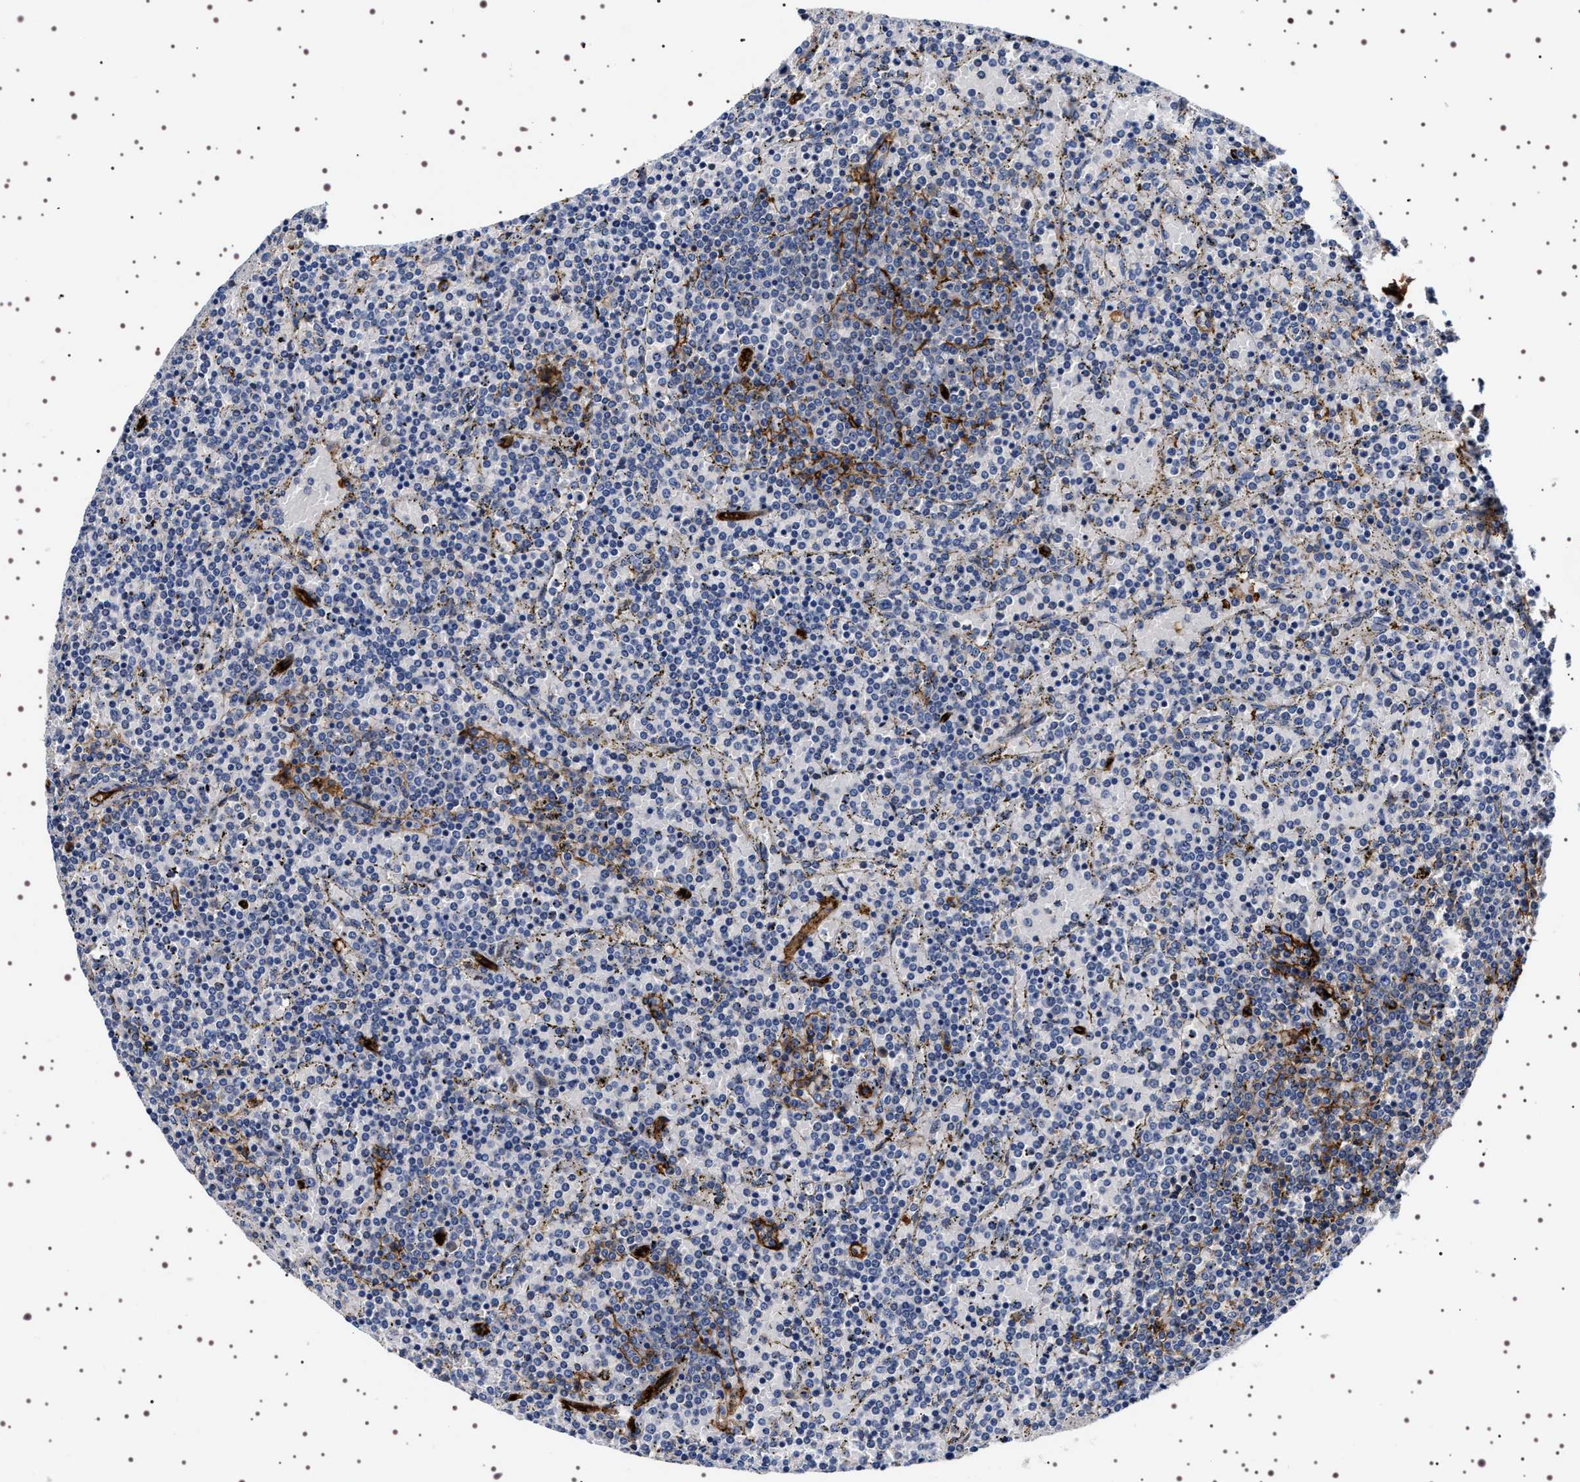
{"staining": {"intensity": "negative", "quantity": "none", "location": "none"}, "tissue": "lymphoma", "cell_type": "Tumor cells", "image_type": "cancer", "snomed": [{"axis": "morphology", "description": "Malignant lymphoma, non-Hodgkin's type, Low grade"}, {"axis": "topography", "description": "Spleen"}], "caption": "Immunohistochemistry (IHC) photomicrograph of neoplastic tissue: lymphoma stained with DAB (3,3'-diaminobenzidine) shows no significant protein positivity in tumor cells.", "gene": "ALPL", "patient": {"sex": "female", "age": 77}}